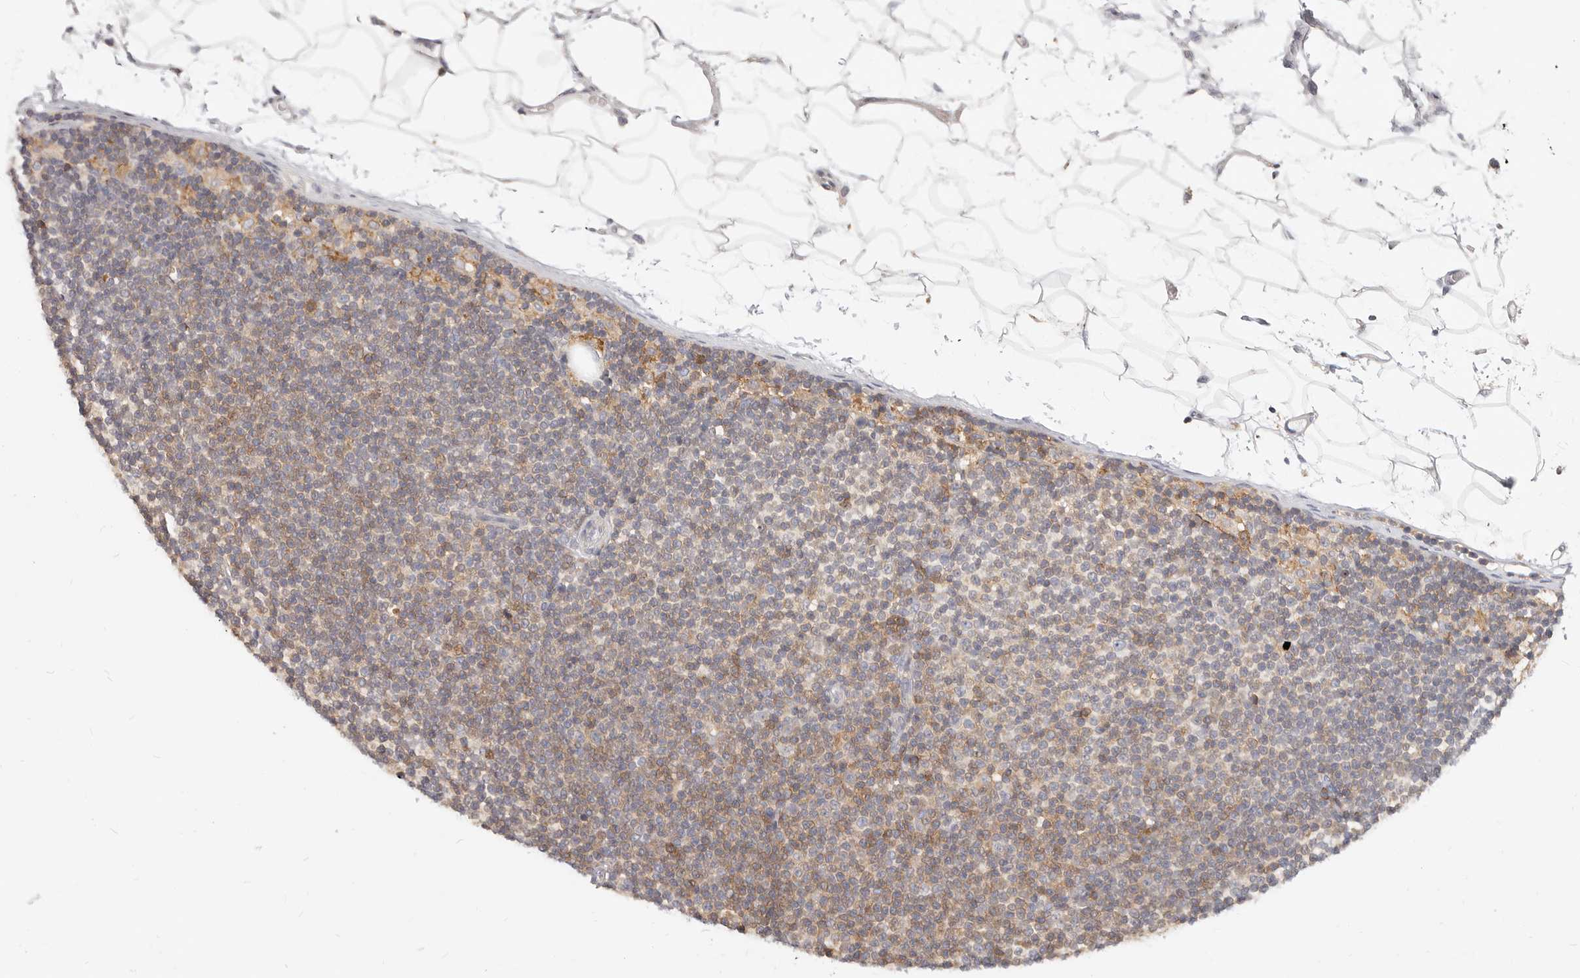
{"staining": {"intensity": "moderate", "quantity": ">75%", "location": "cytoplasmic/membranous"}, "tissue": "lymphoma", "cell_type": "Tumor cells", "image_type": "cancer", "snomed": [{"axis": "morphology", "description": "Malignant lymphoma, non-Hodgkin's type, Low grade"}, {"axis": "topography", "description": "Lymph node"}], "caption": "Tumor cells display moderate cytoplasmic/membranous positivity in approximately >75% of cells in low-grade malignant lymphoma, non-Hodgkin's type. Ihc stains the protein in brown and the nuclei are stained blue.", "gene": "TMEM63B", "patient": {"sex": "female", "age": 53}}